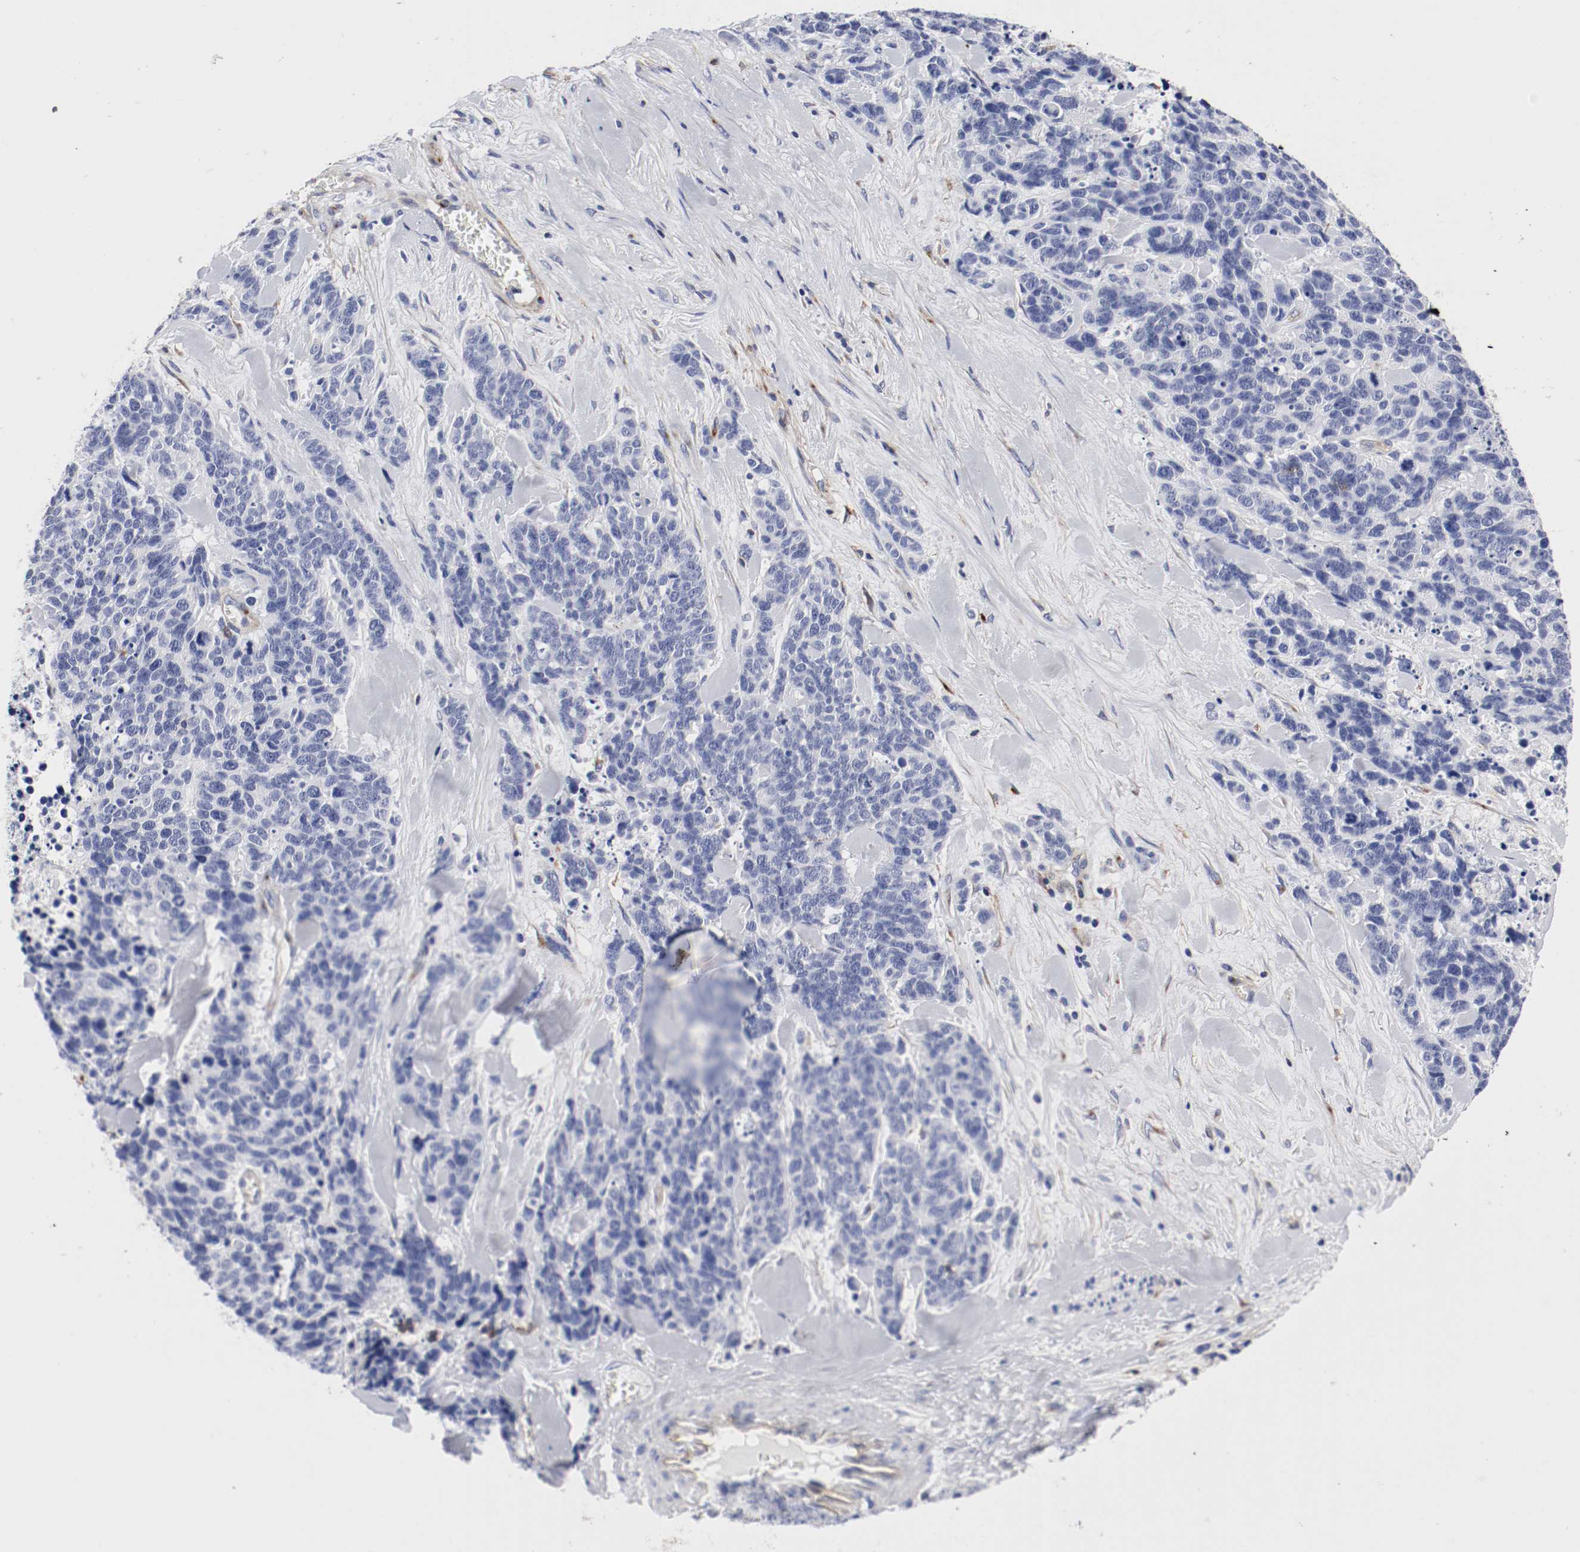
{"staining": {"intensity": "negative", "quantity": "none", "location": "none"}, "tissue": "lung cancer", "cell_type": "Tumor cells", "image_type": "cancer", "snomed": [{"axis": "morphology", "description": "Neoplasm, malignant, NOS"}, {"axis": "topography", "description": "Lung"}], "caption": "IHC image of neoplastic tissue: malignant neoplasm (lung) stained with DAB (3,3'-diaminobenzidine) reveals no significant protein staining in tumor cells.", "gene": "IFITM1", "patient": {"sex": "female", "age": 58}}